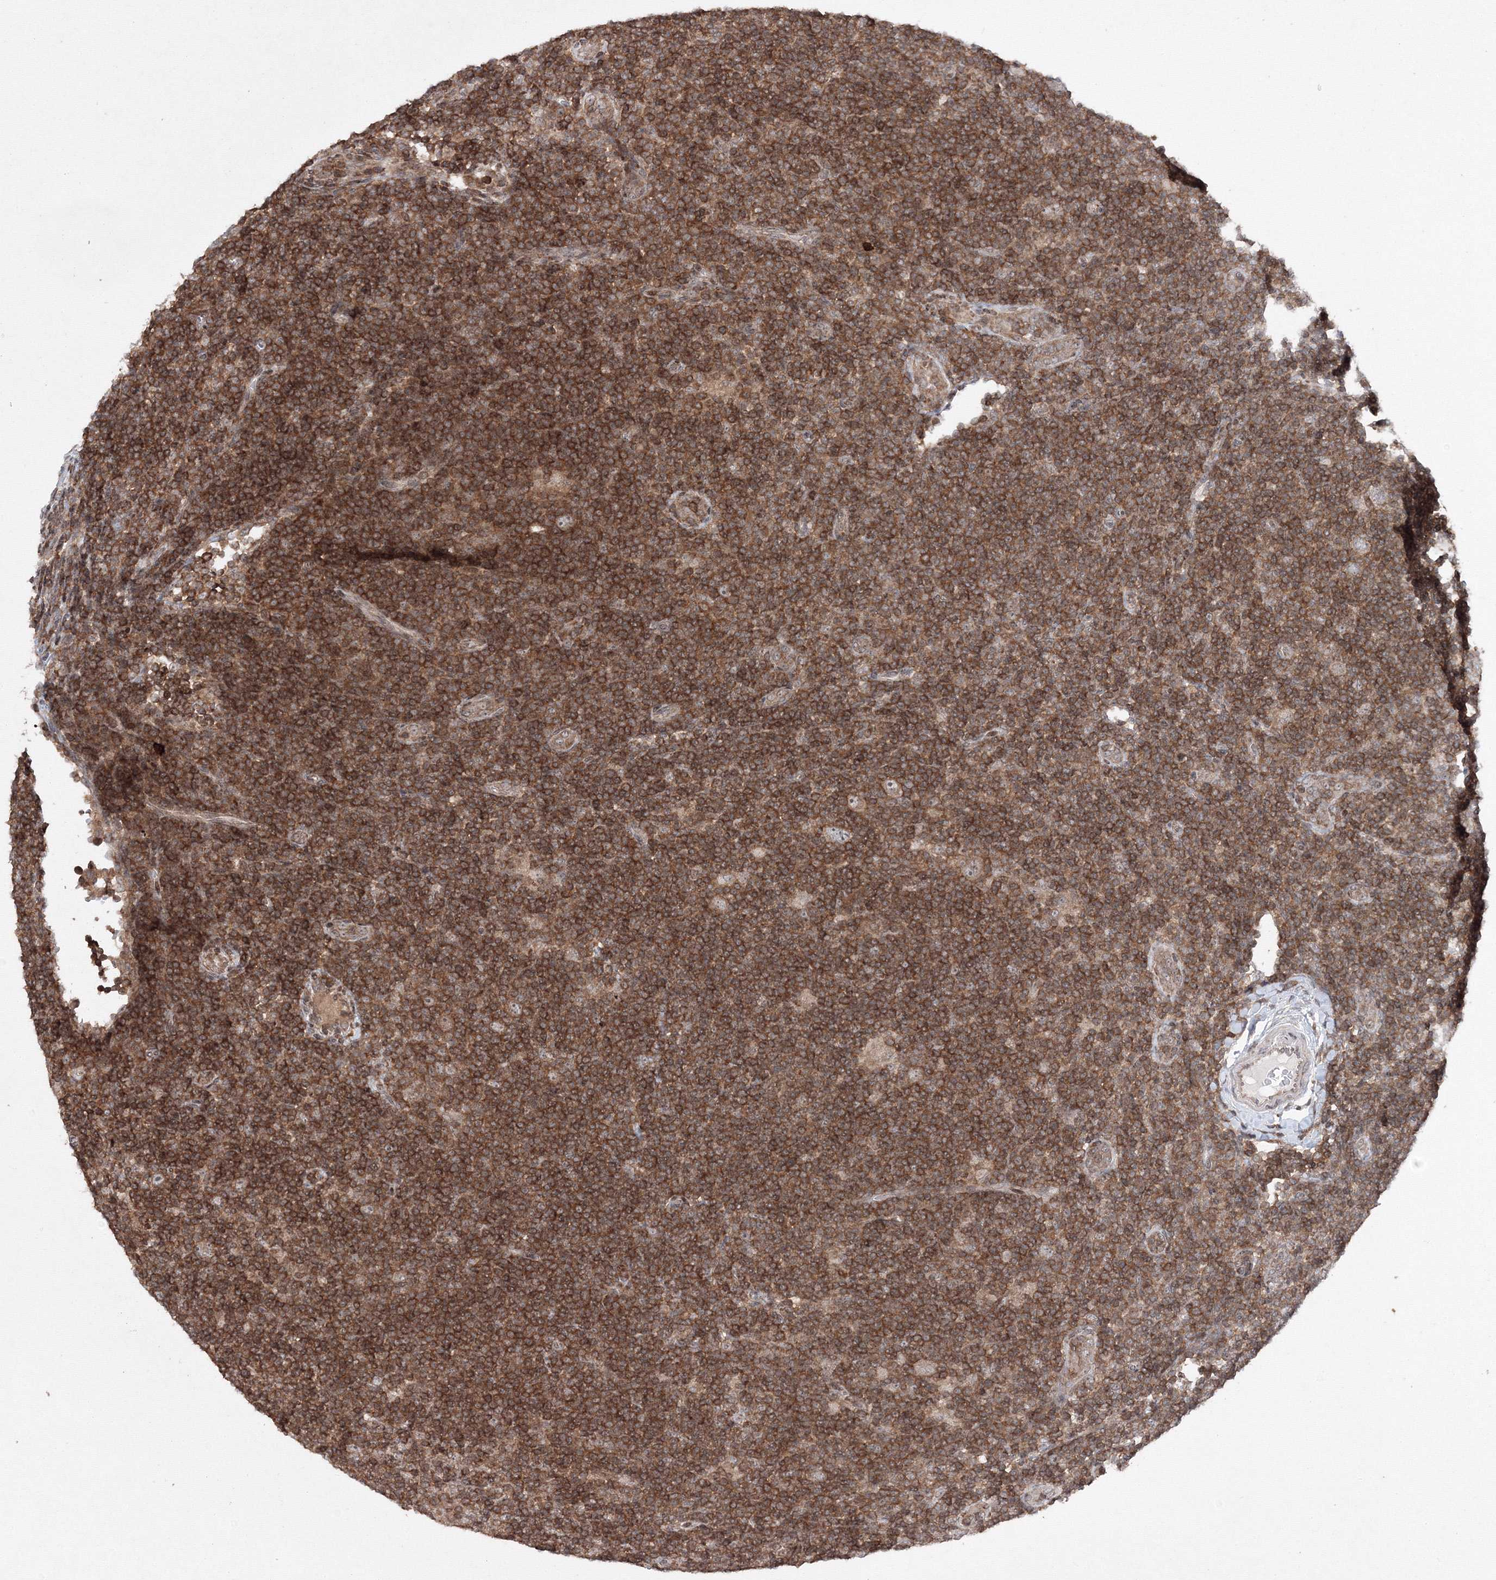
{"staining": {"intensity": "weak", "quantity": ">75%", "location": "cytoplasmic/membranous"}, "tissue": "lymphoma", "cell_type": "Tumor cells", "image_type": "cancer", "snomed": [{"axis": "morphology", "description": "Hodgkin's disease, NOS"}, {"axis": "topography", "description": "Lymph node"}], "caption": "The photomicrograph shows immunohistochemical staining of lymphoma. There is weak cytoplasmic/membranous positivity is appreciated in about >75% of tumor cells. The staining was performed using DAB to visualize the protein expression in brown, while the nuclei were stained in blue with hematoxylin (Magnification: 20x).", "gene": "MKRN2", "patient": {"sex": "female", "age": 57}}